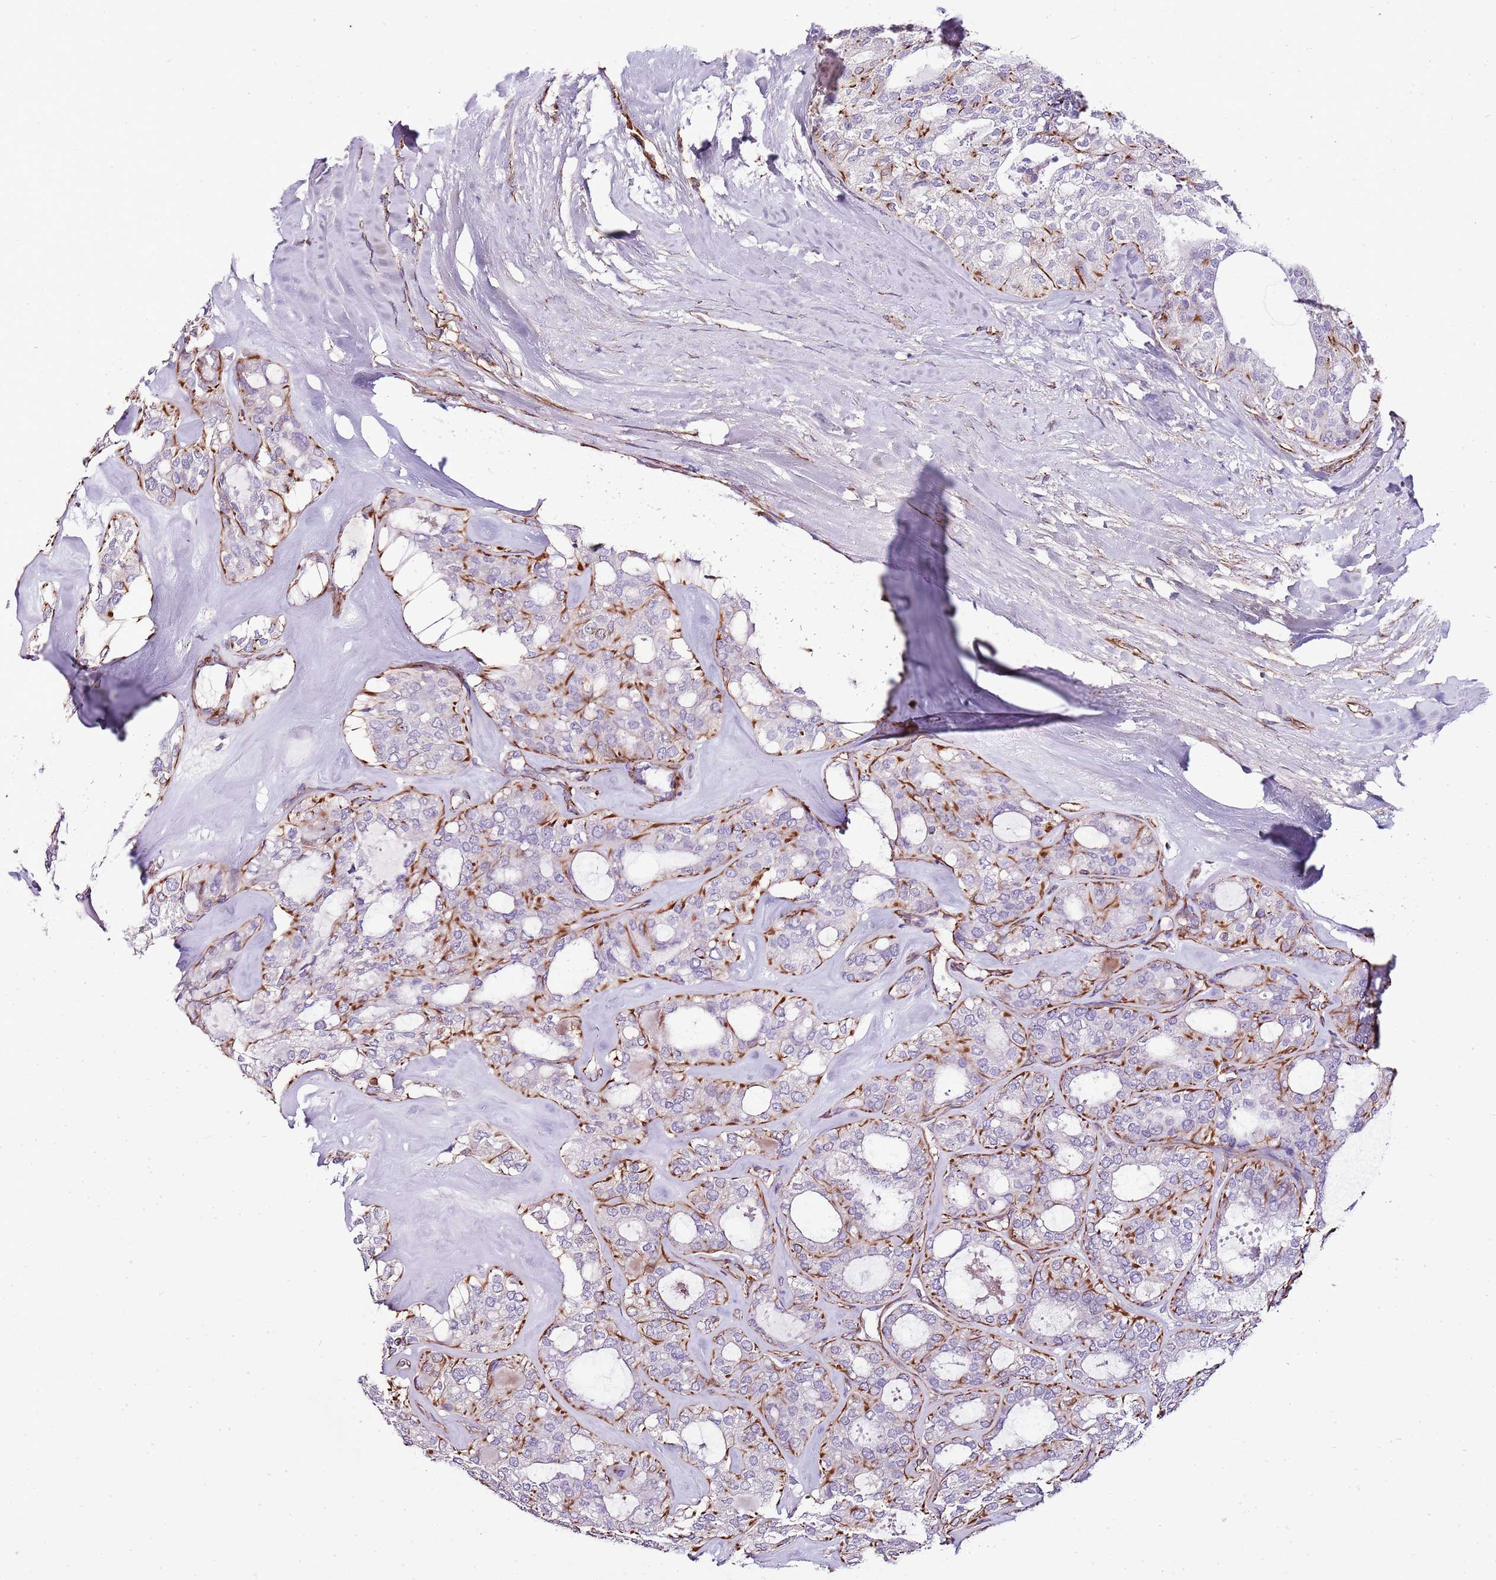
{"staining": {"intensity": "strong", "quantity": "<25%", "location": "cytoplasmic/membranous"}, "tissue": "thyroid cancer", "cell_type": "Tumor cells", "image_type": "cancer", "snomed": [{"axis": "morphology", "description": "Follicular adenoma carcinoma, NOS"}, {"axis": "topography", "description": "Thyroid gland"}], "caption": "Immunohistochemistry (IHC) of human thyroid cancer exhibits medium levels of strong cytoplasmic/membranous positivity in approximately <25% of tumor cells.", "gene": "ZNF786", "patient": {"sex": "male", "age": 75}}